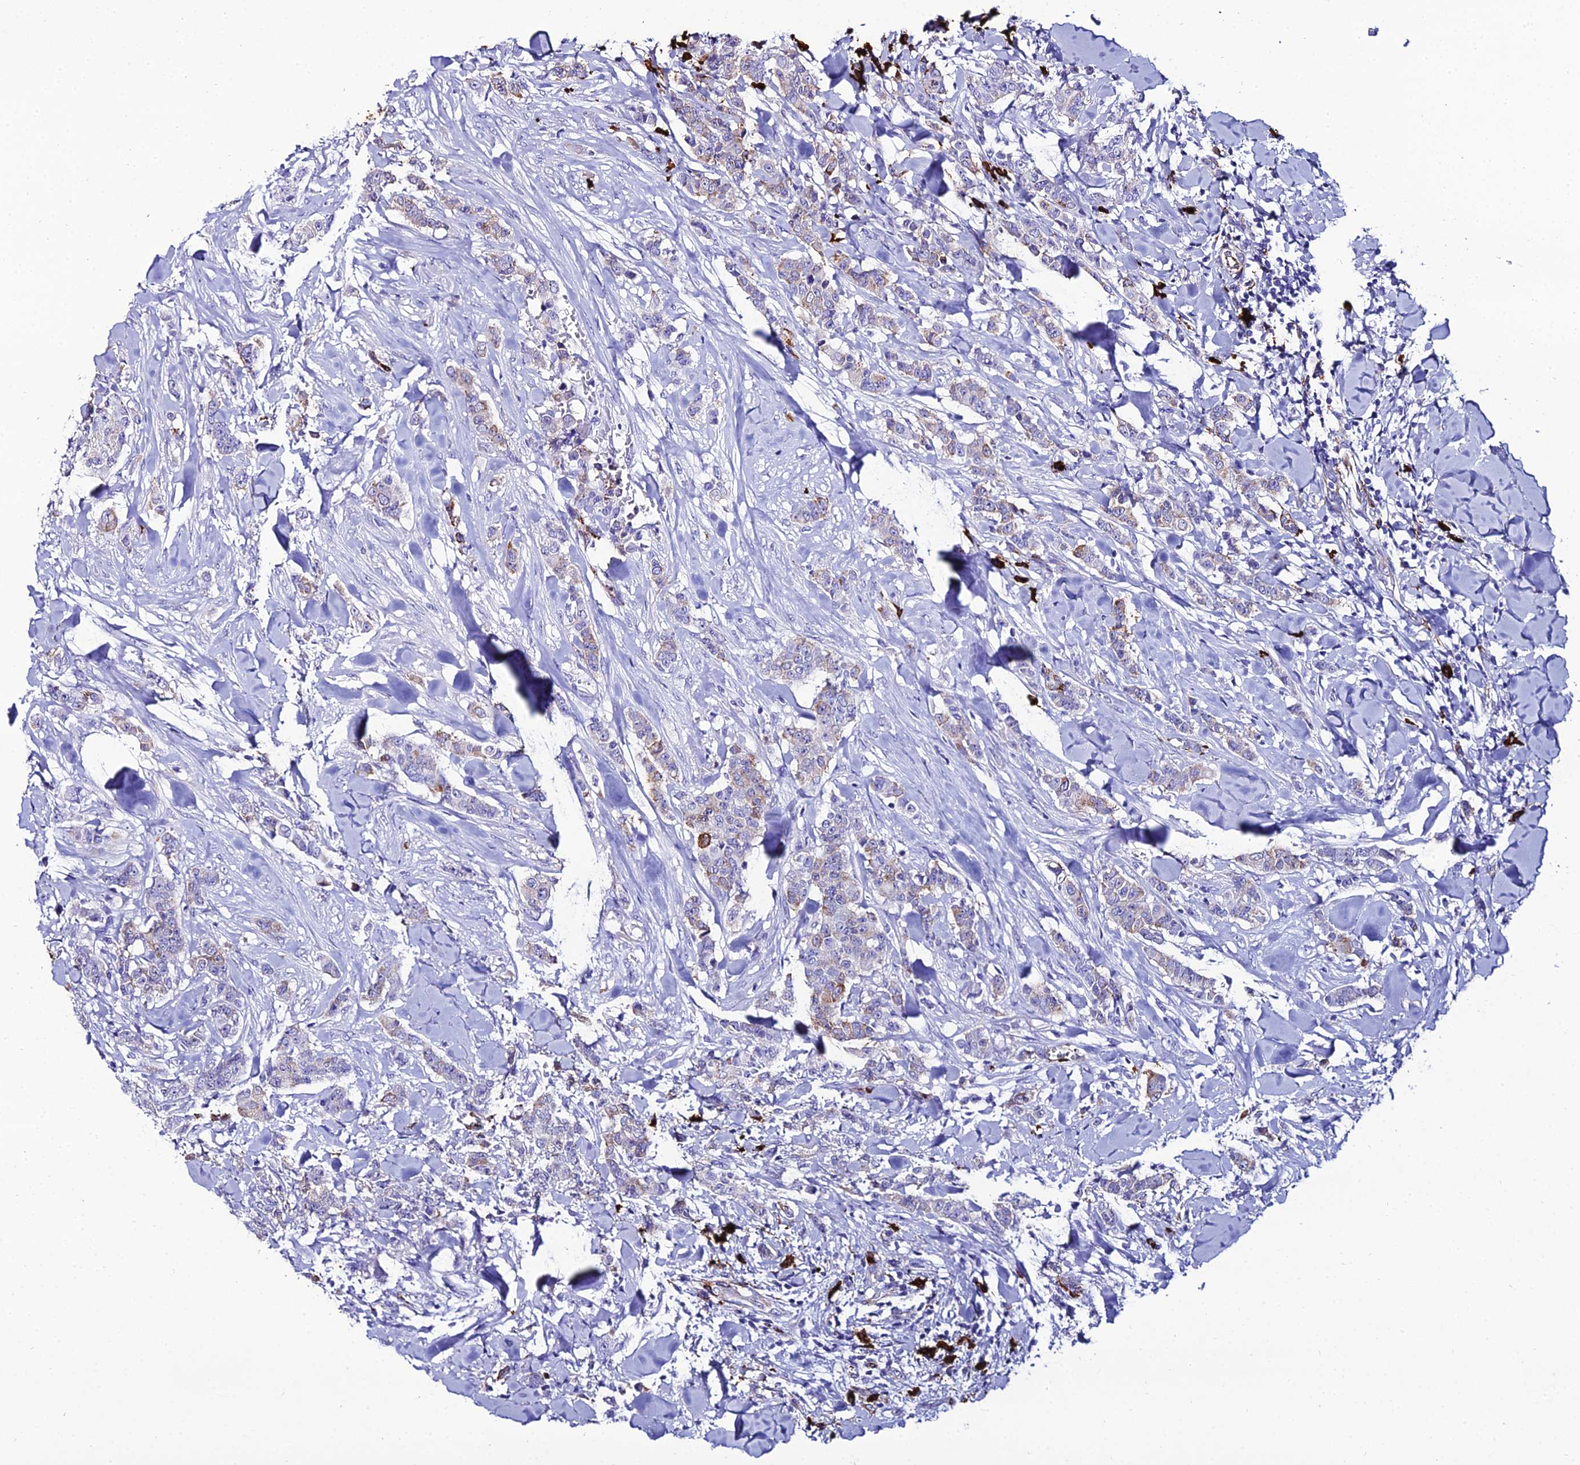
{"staining": {"intensity": "moderate", "quantity": "<25%", "location": "cytoplasmic/membranous"}, "tissue": "breast cancer", "cell_type": "Tumor cells", "image_type": "cancer", "snomed": [{"axis": "morphology", "description": "Duct carcinoma"}, {"axis": "topography", "description": "Breast"}], "caption": "Immunohistochemical staining of infiltrating ductal carcinoma (breast) exhibits low levels of moderate cytoplasmic/membranous protein positivity in about <25% of tumor cells.", "gene": "TXNDC5", "patient": {"sex": "female", "age": 40}}